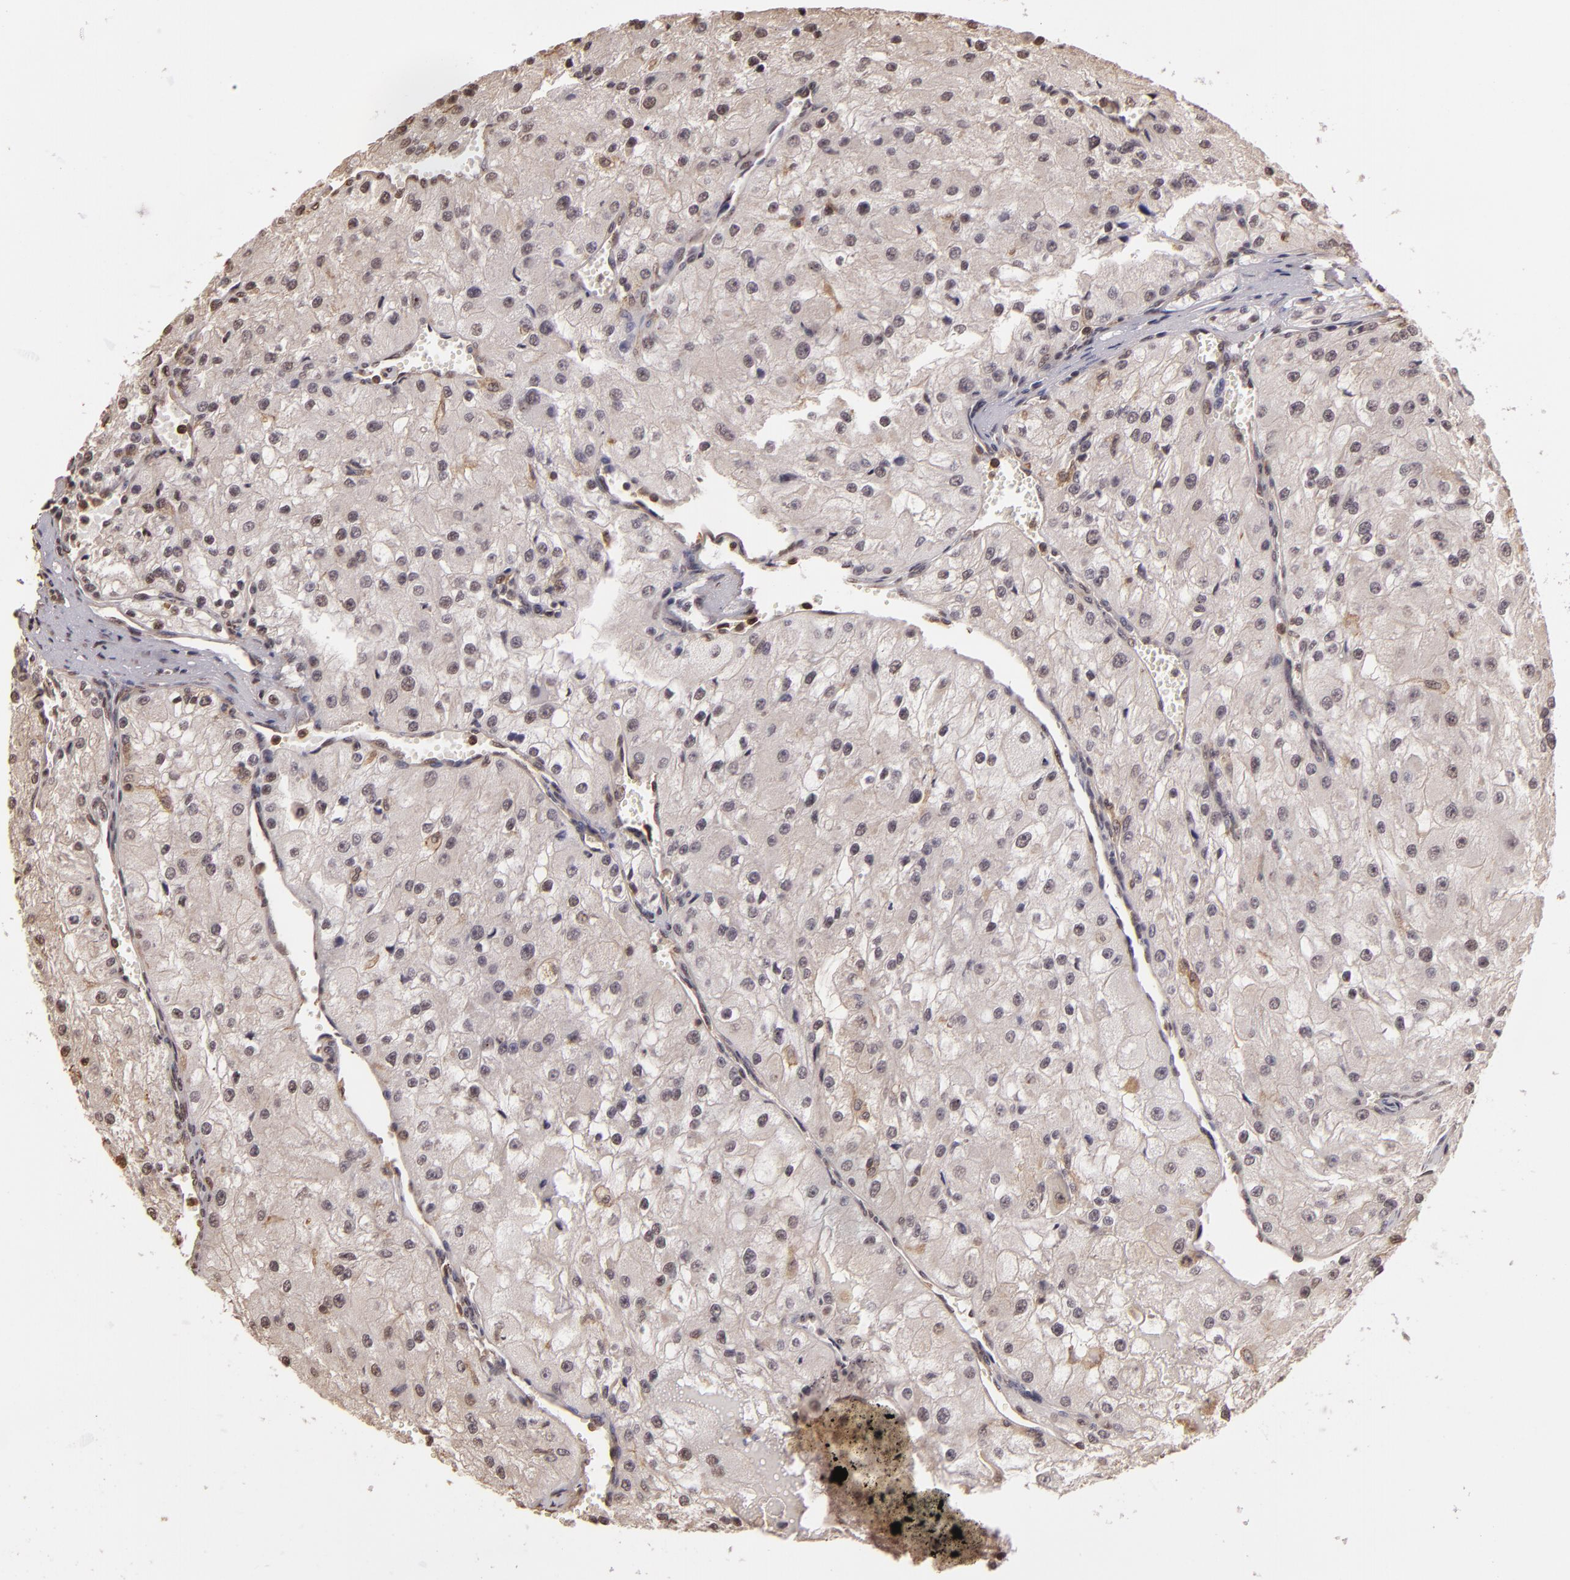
{"staining": {"intensity": "negative", "quantity": "none", "location": "none"}, "tissue": "renal cancer", "cell_type": "Tumor cells", "image_type": "cancer", "snomed": [{"axis": "morphology", "description": "Adenocarcinoma, NOS"}, {"axis": "topography", "description": "Kidney"}], "caption": "High power microscopy histopathology image of an immunohistochemistry photomicrograph of adenocarcinoma (renal), revealing no significant expression in tumor cells. (Stains: DAB (3,3'-diaminobenzidine) immunohistochemistry (IHC) with hematoxylin counter stain, Microscopy: brightfield microscopy at high magnification).", "gene": "ARPC2", "patient": {"sex": "female", "age": 74}}